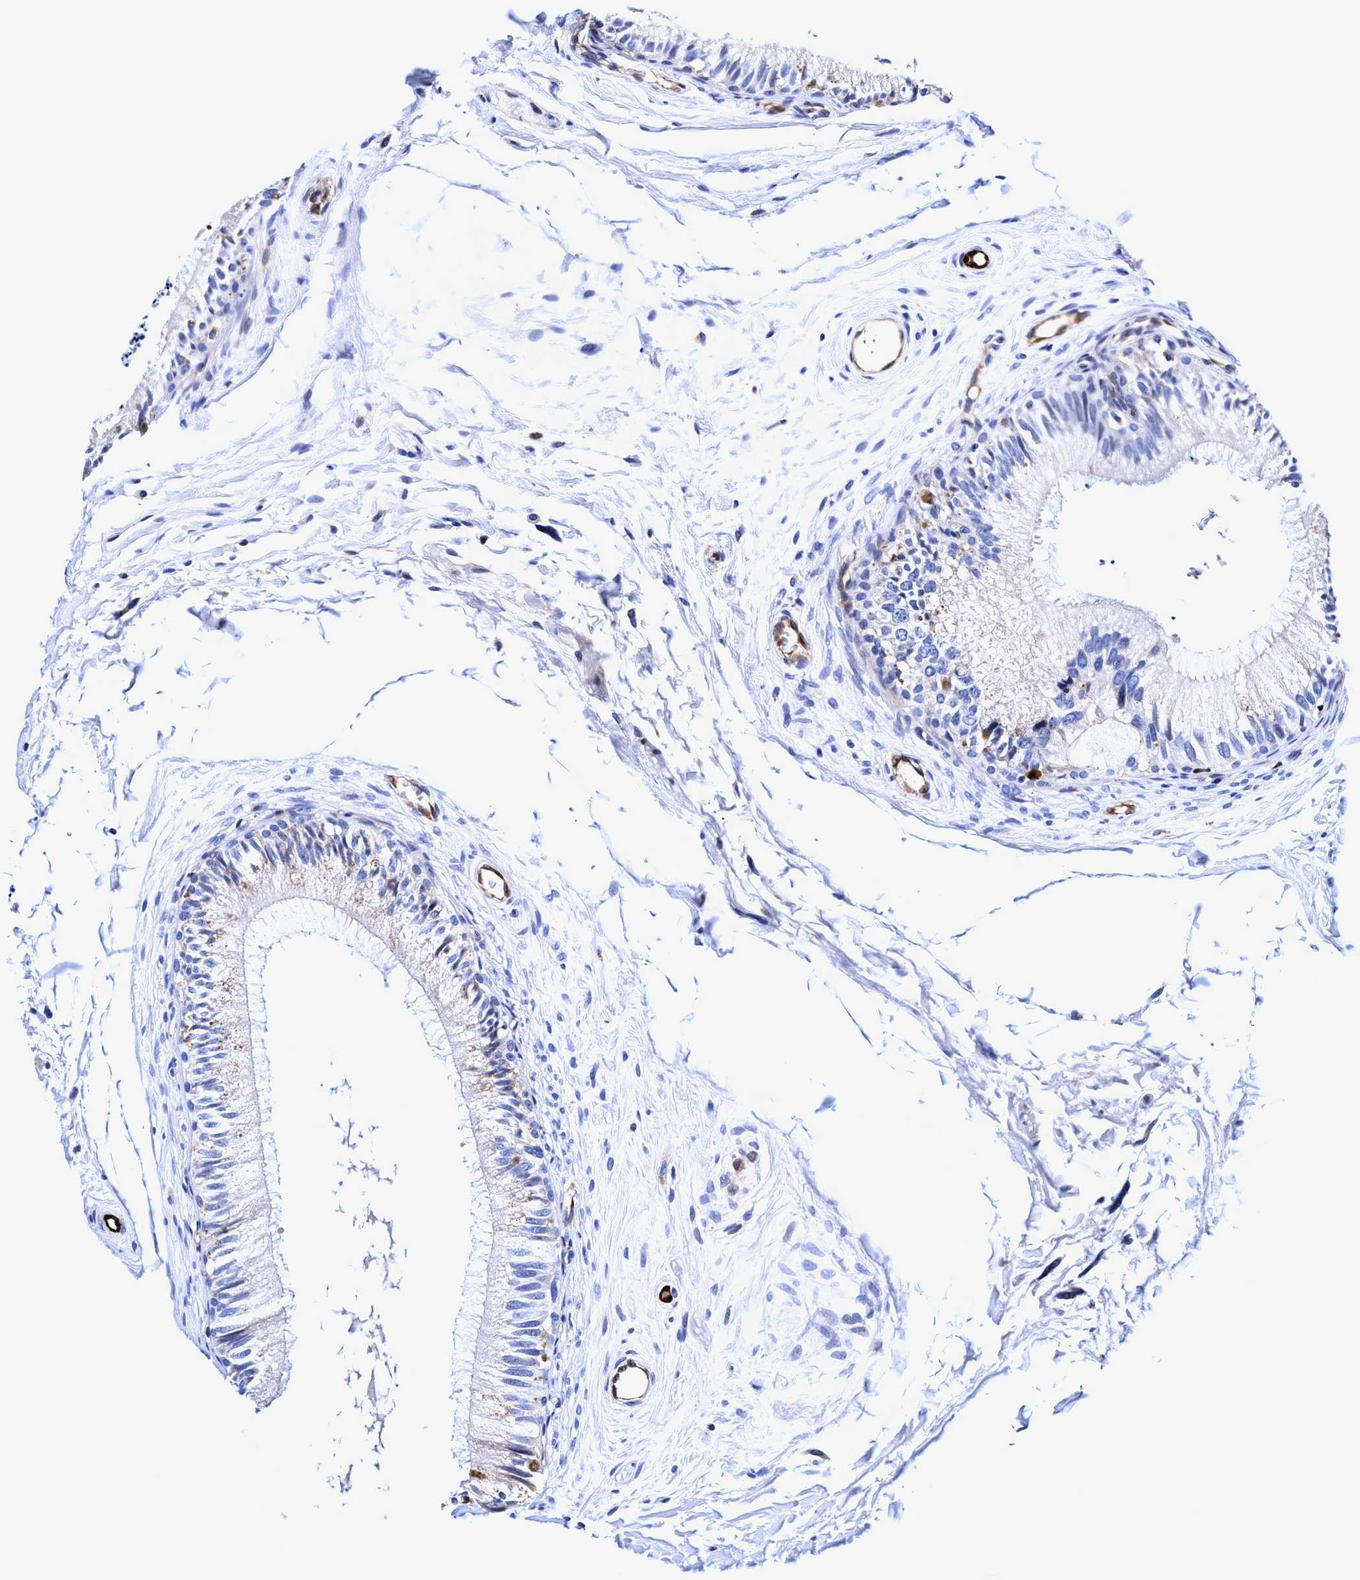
{"staining": {"intensity": "weak", "quantity": "<25%", "location": "cytoplasmic/membranous"}, "tissue": "epididymis", "cell_type": "Glandular cells", "image_type": "normal", "snomed": [{"axis": "morphology", "description": "Normal tissue, NOS"}, {"axis": "topography", "description": "Epididymis"}], "caption": "Immunohistochemistry (IHC) of normal human epididymis demonstrates no expression in glandular cells.", "gene": "UBALD2", "patient": {"sex": "male", "age": 56}}